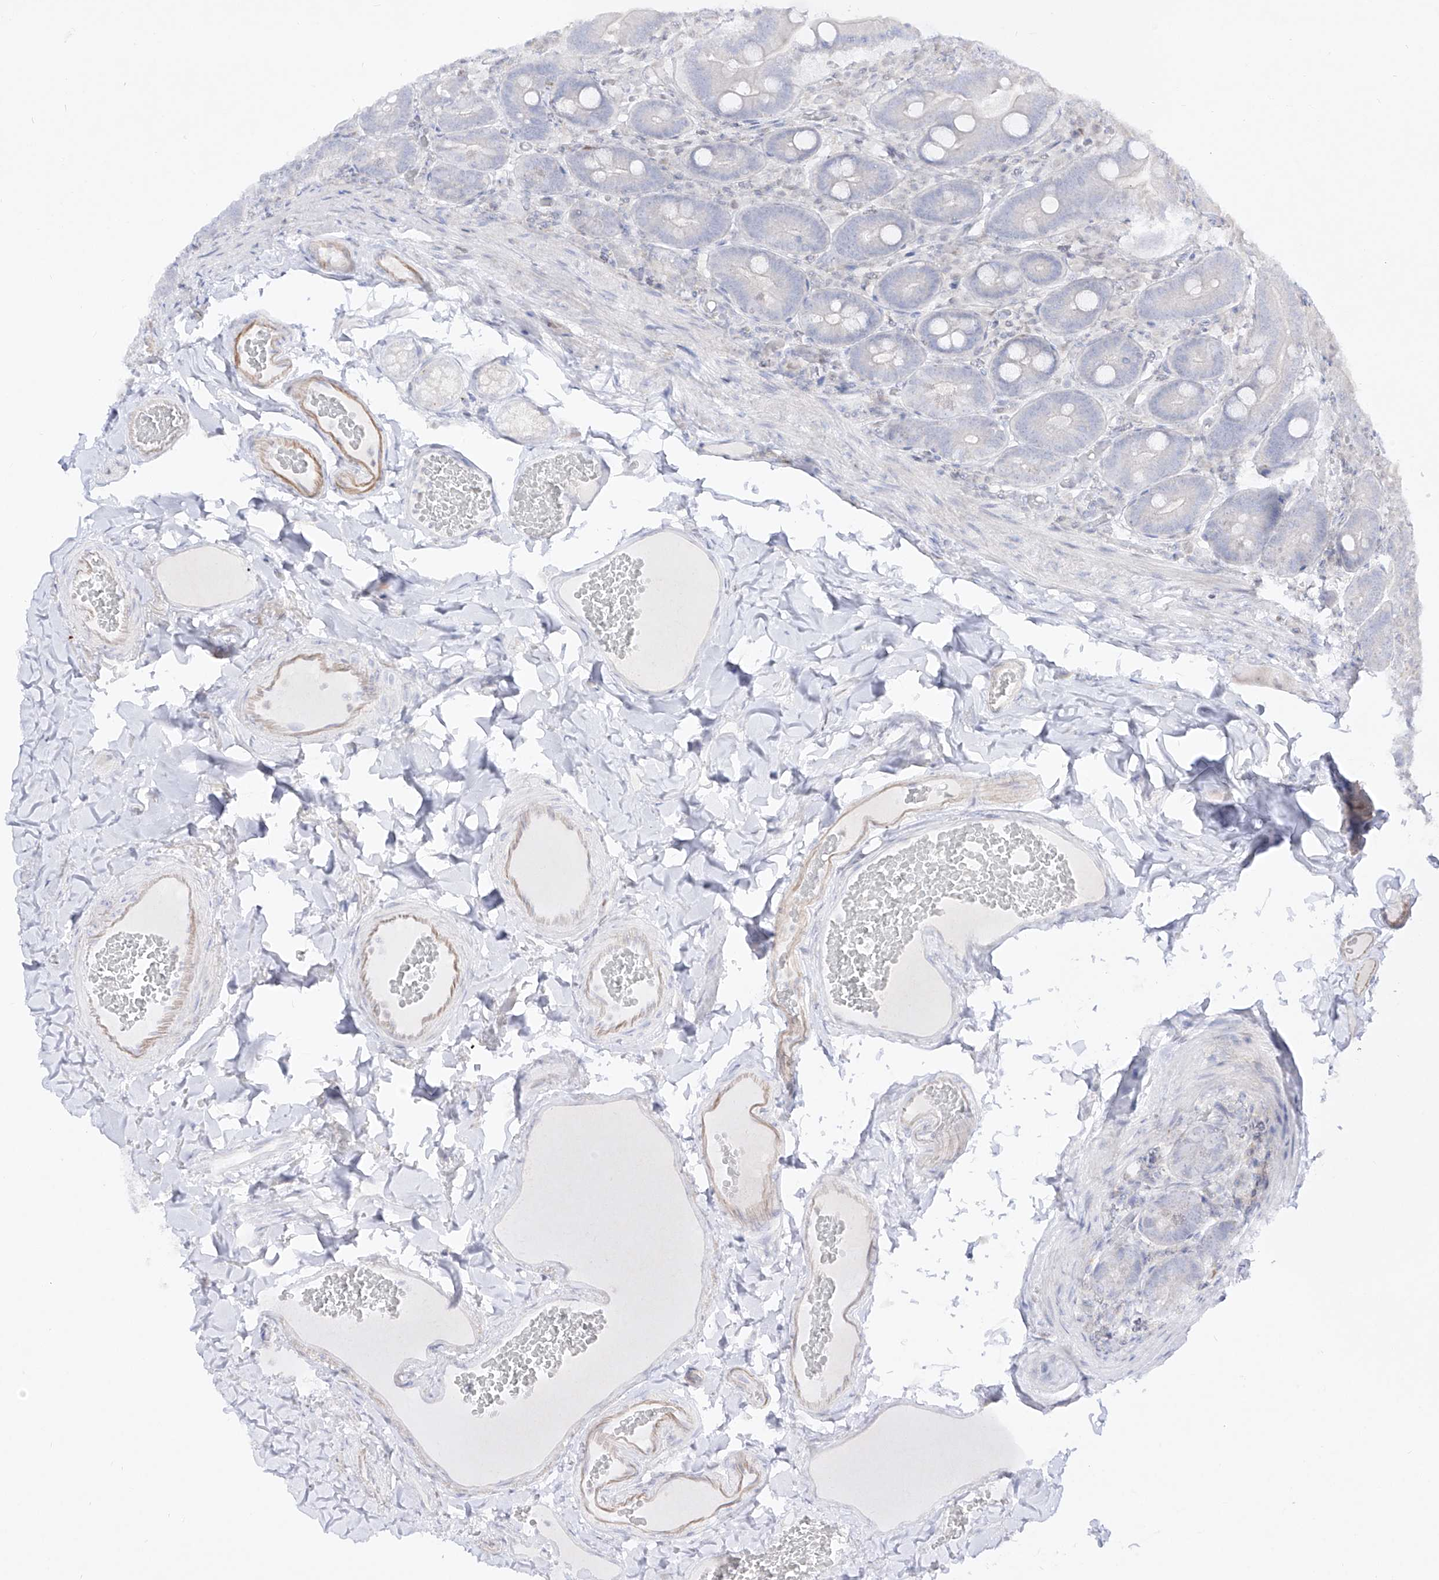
{"staining": {"intensity": "negative", "quantity": "none", "location": "none"}, "tissue": "duodenum", "cell_type": "Glandular cells", "image_type": "normal", "snomed": [{"axis": "morphology", "description": "Normal tissue, NOS"}, {"axis": "topography", "description": "Duodenum"}], "caption": "IHC of unremarkable duodenum displays no positivity in glandular cells. The staining is performed using DAB brown chromogen with nuclei counter-stained in using hematoxylin.", "gene": "DMKN", "patient": {"sex": "female", "age": 62}}